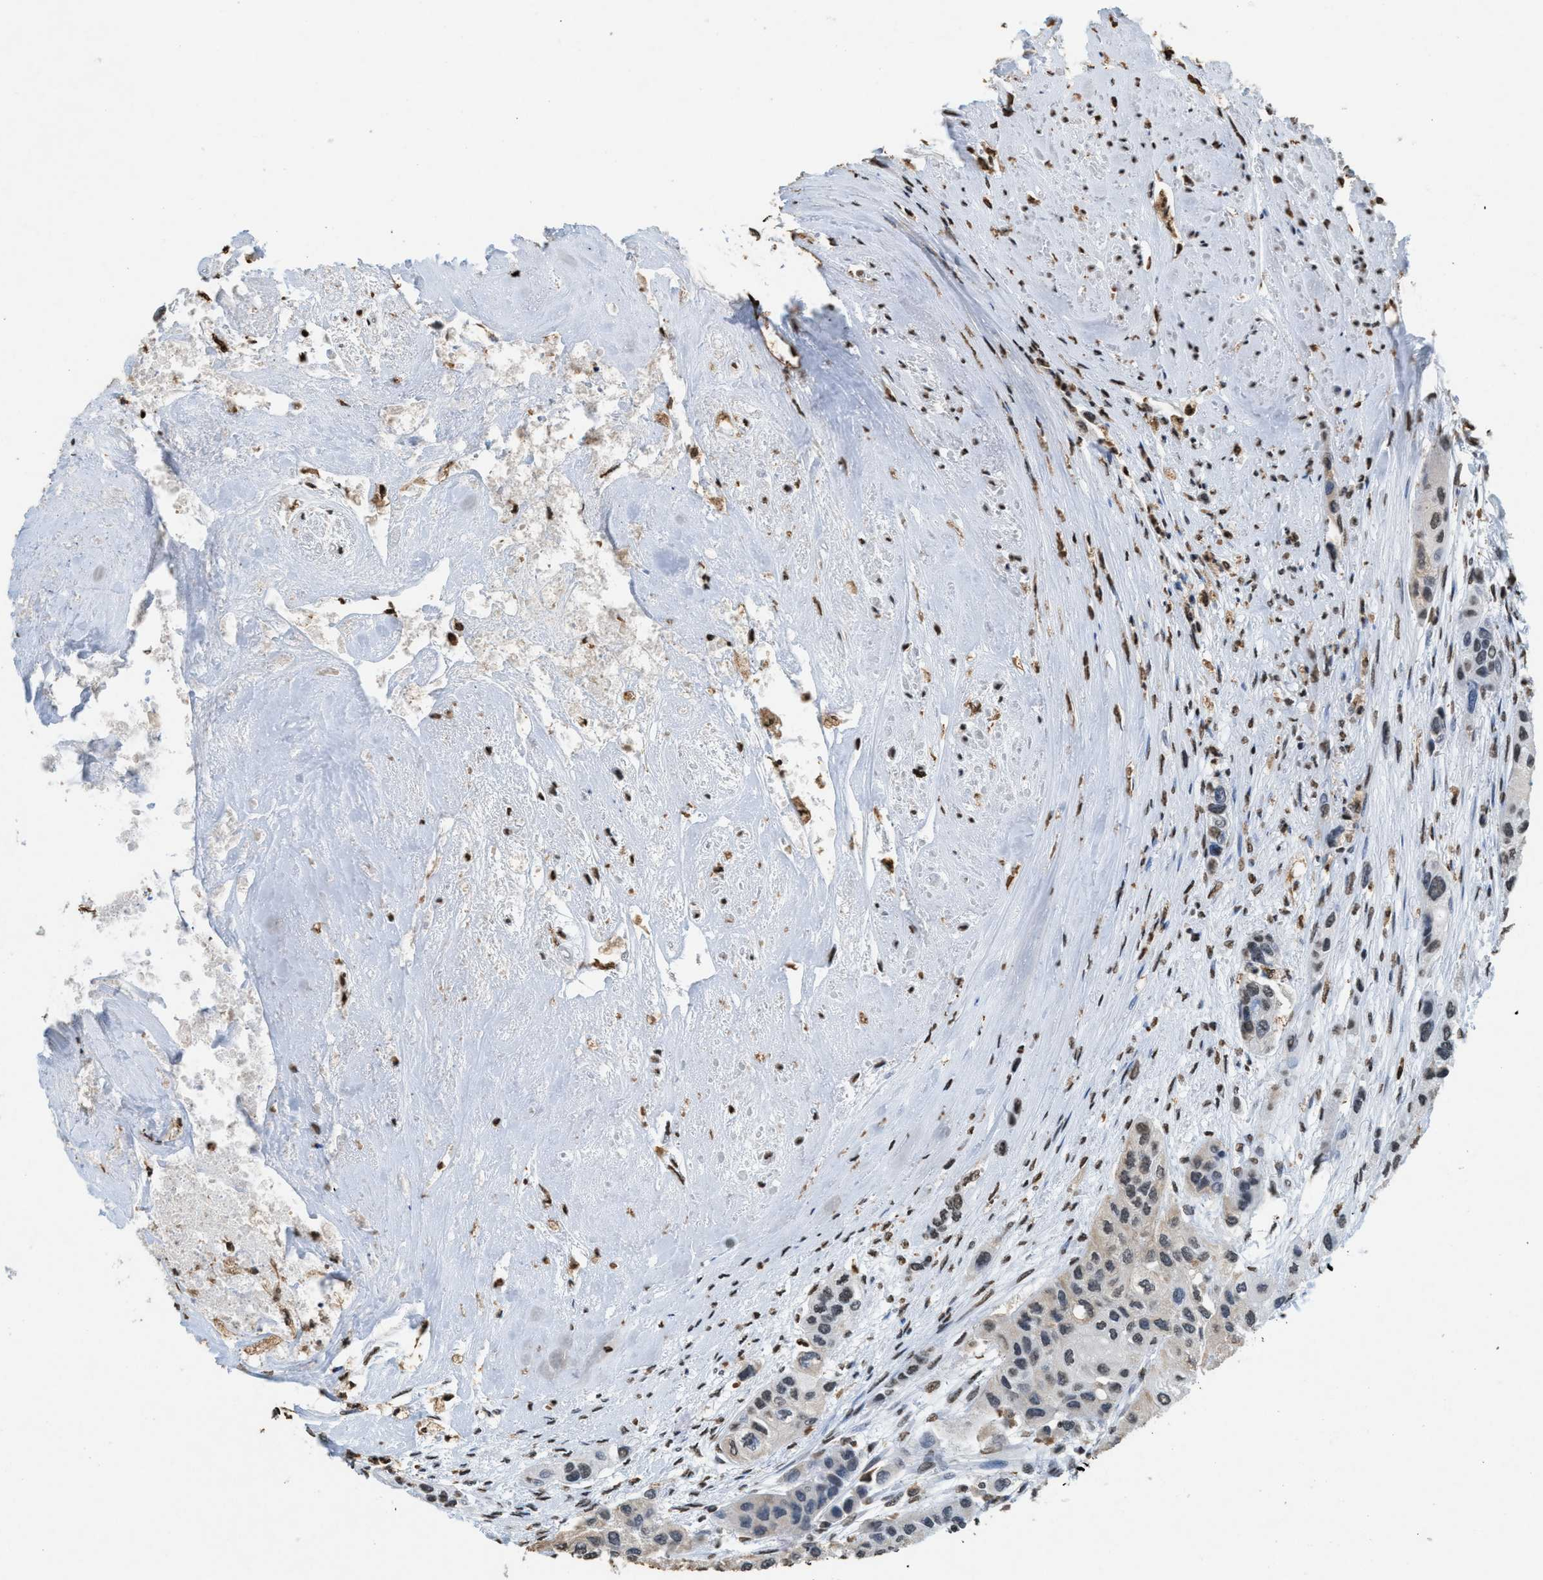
{"staining": {"intensity": "weak", "quantity": "<25%", "location": "nuclear"}, "tissue": "urothelial cancer", "cell_type": "Tumor cells", "image_type": "cancer", "snomed": [{"axis": "morphology", "description": "Urothelial carcinoma, High grade"}, {"axis": "topography", "description": "Urinary bladder"}], "caption": "The photomicrograph reveals no staining of tumor cells in urothelial carcinoma (high-grade). Brightfield microscopy of immunohistochemistry (IHC) stained with DAB (brown) and hematoxylin (blue), captured at high magnification.", "gene": "NUP88", "patient": {"sex": "female", "age": 56}}